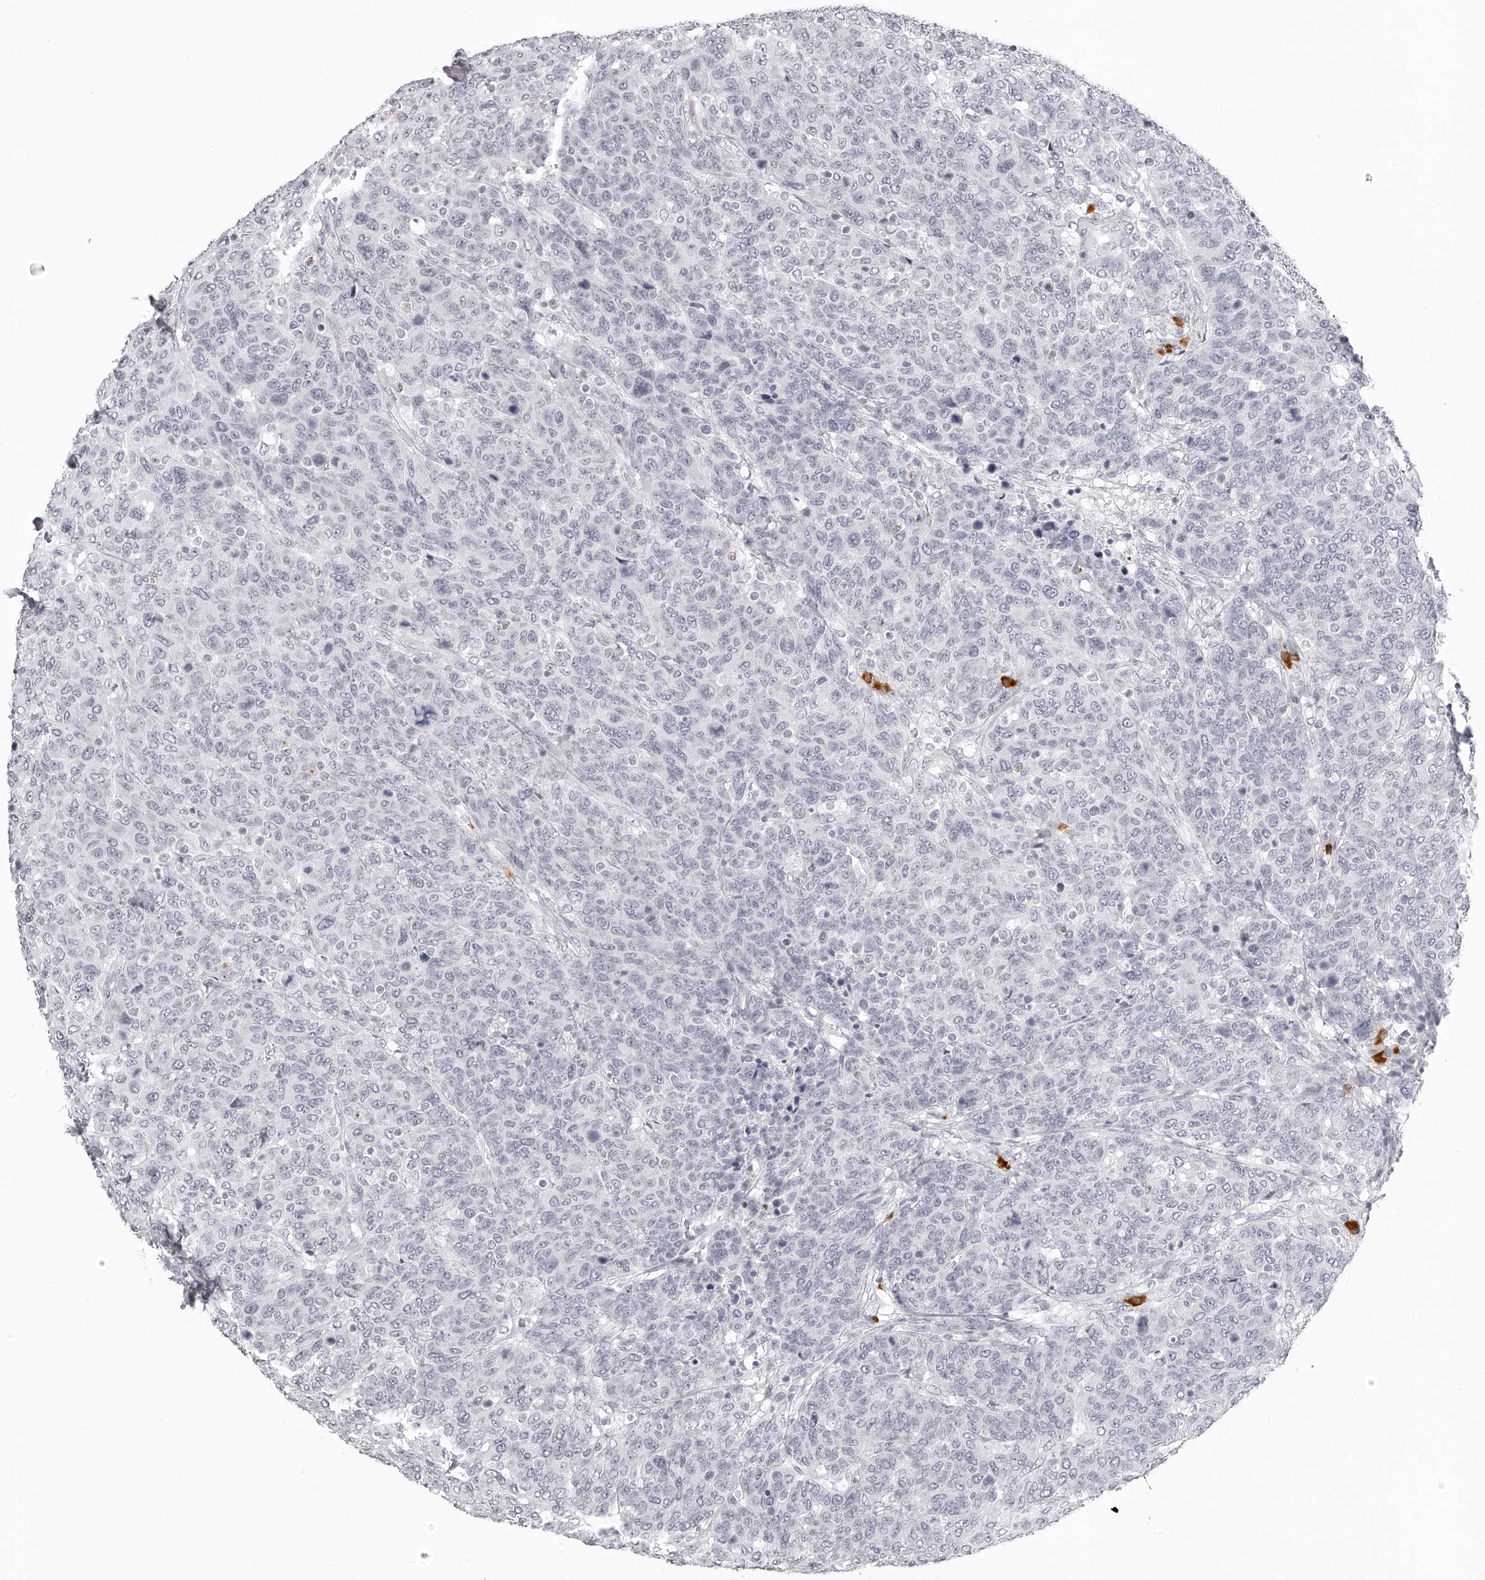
{"staining": {"intensity": "negative", "quantity": "none", "location": "none"}, "tissue": "breast cancer", "cell_type": "Tumor cells", "image_type": "cancer", "snomed": [{"axis": "morphology", "description": "Duct carcinoma"}, {"axis": "topography", "description": "Breast"}], "caption": "There is no significant staining in tumor cells of breast cancer. (DAB (3,3'-diaminobenzidine) immunohistochemistry (IHC) visualized using brightfield microscopy, high magnification).", "gene": "SEC11C", "patient": {"sex": "female", "age": 37}}